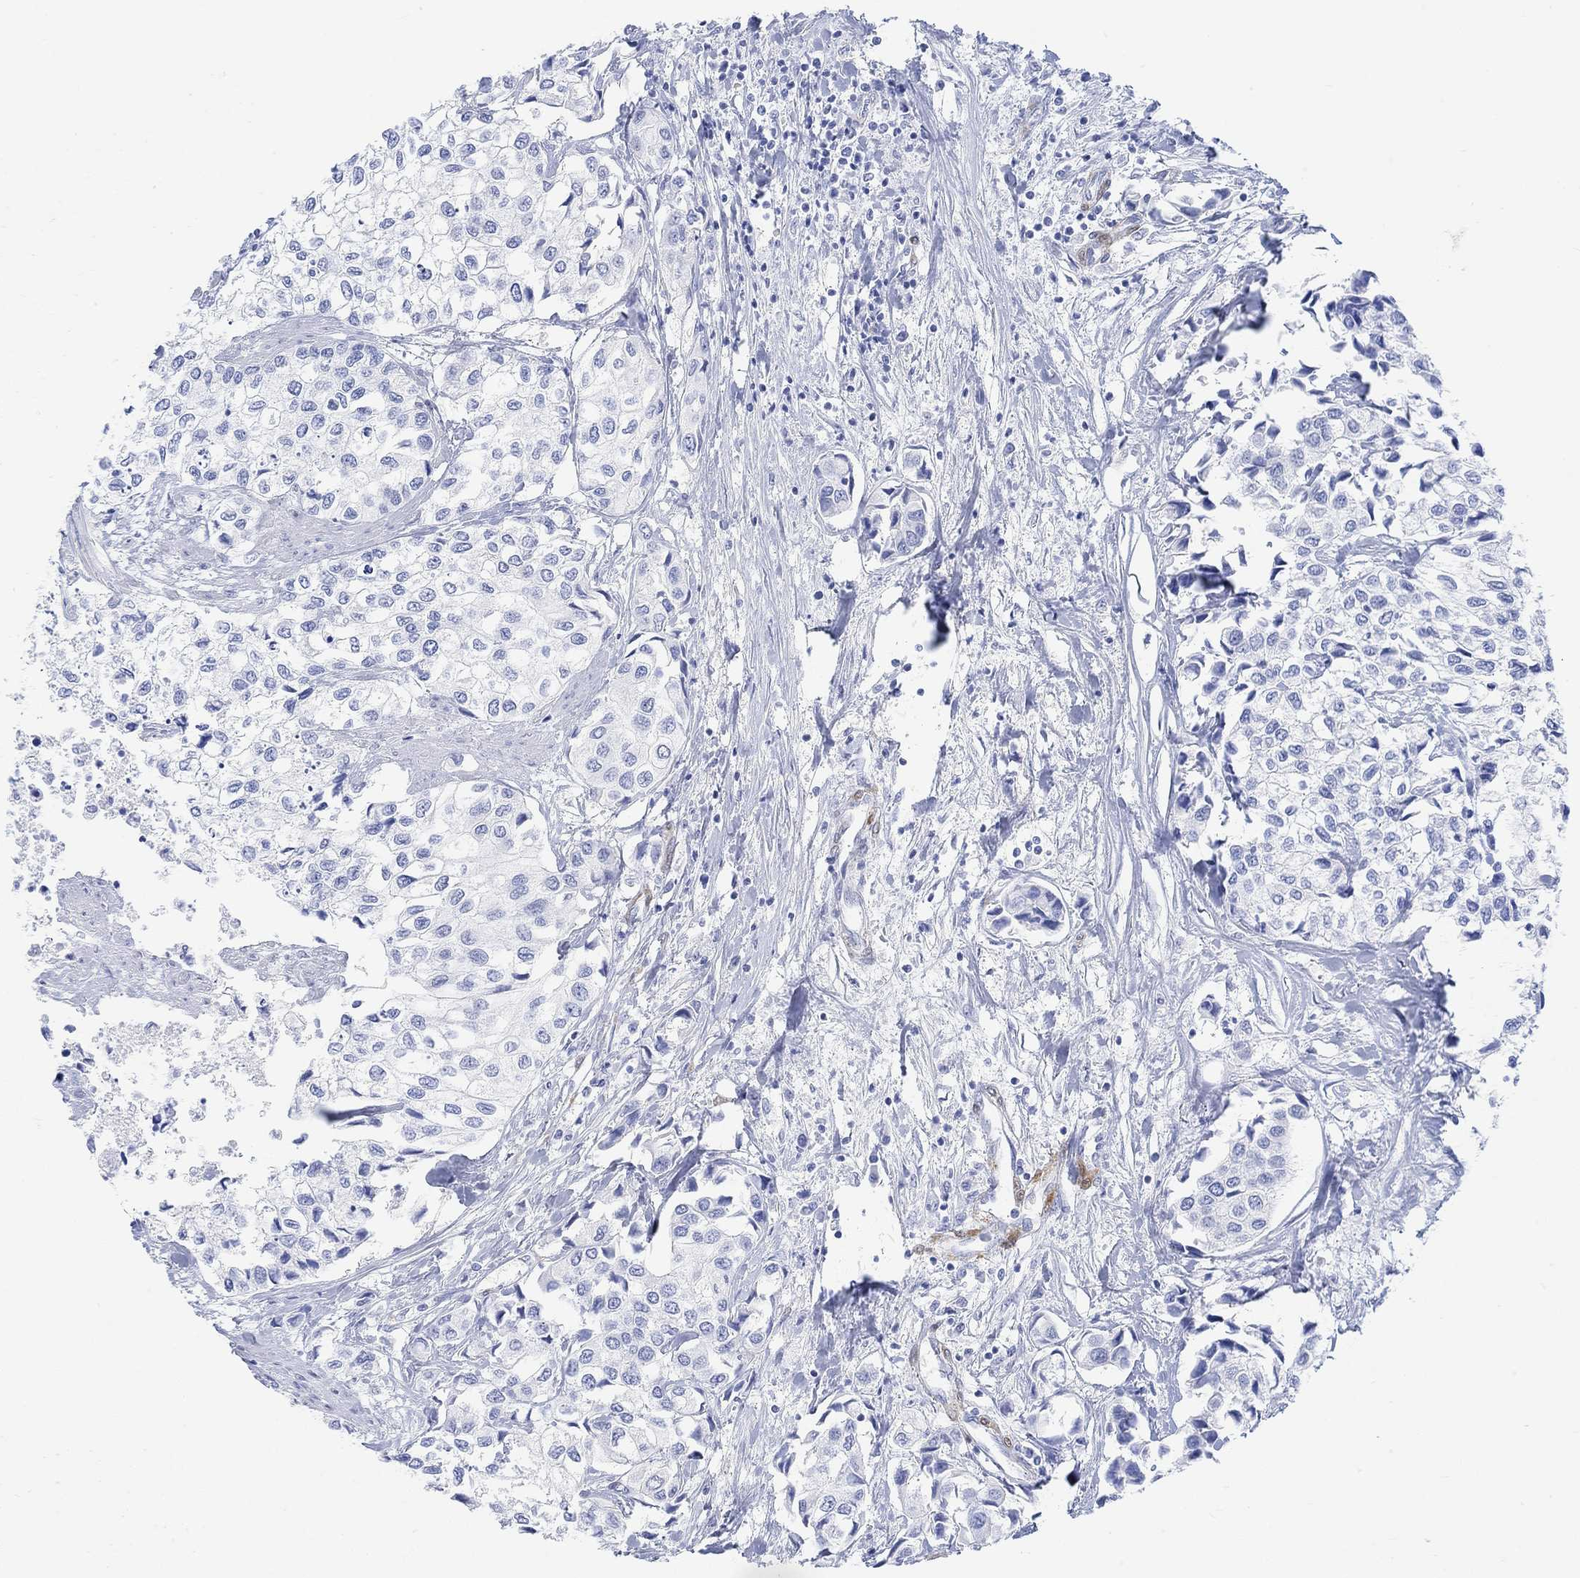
{"staining": {"intensity": "negative", "quantity": "none", "location": "none"}, "tissue": "urothelial cancer", "cell_type": "Tumor cells", "image_type": "cancer", "snomed": [{"axis": "morphology", "description": "Urothelial carcinoma, High grade"}, {"axis": "topography", "description": "Urinary bladder"}], "caption": "Protein analysis of urothelial cancer demonstrates no significant expression in tumor cells.", "gene": "TPPP3", "patient": {"sex": "male", "age": 73}}